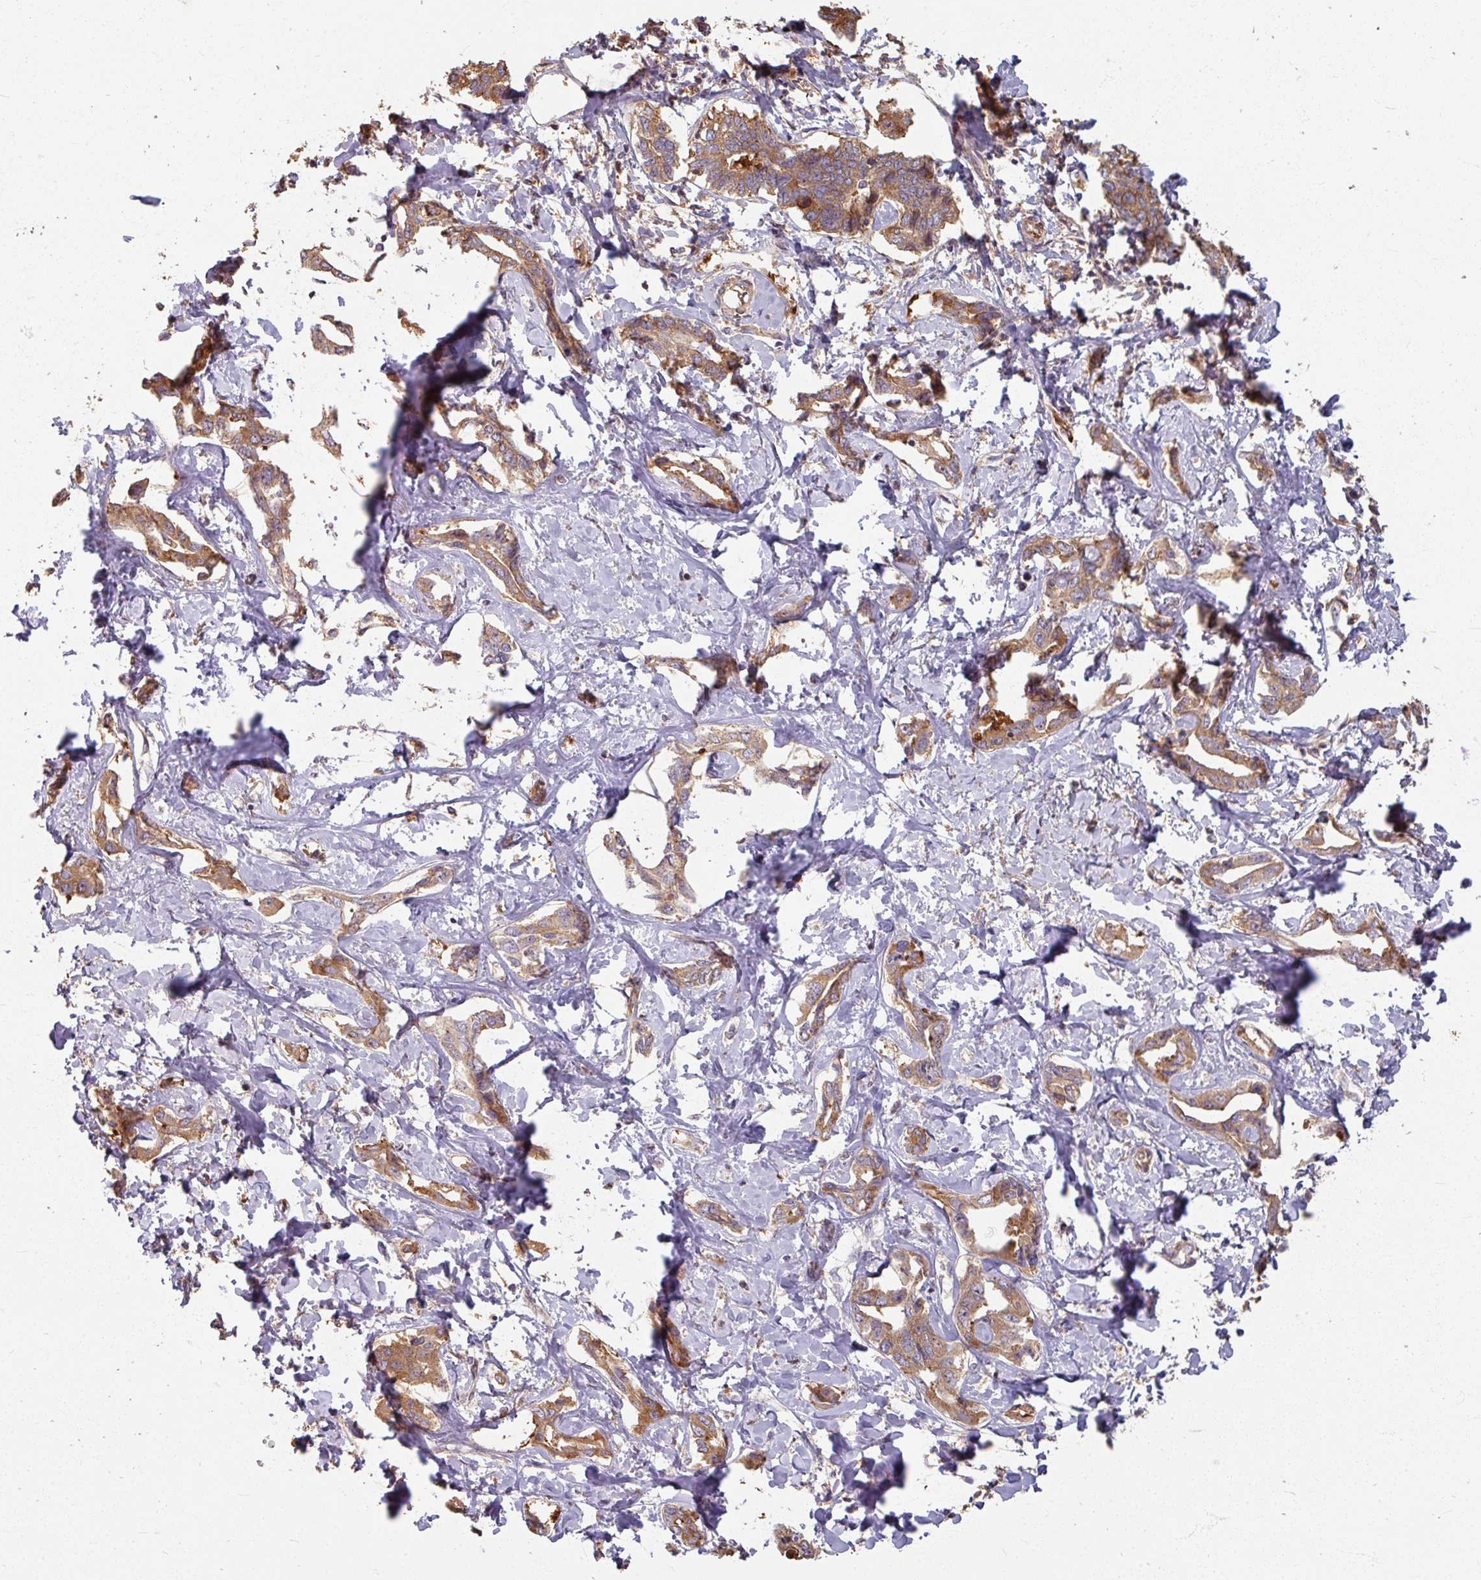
{"staining": {"intensity": "moderate", "quantity": ">75%", "location": "cytoplasmic/membranous"}, "tissue": "liver cancer", "cell_type": "Tumor cells", "image_type": "cancer", "snomed": [{"axis": "morphology", "description": "Cholangiocarcinoma"}, {"axis": "topography", "description": "Liver"}], "caption": "DAB (3,3'-diaminobenzidine) immunohistochemical staining of human liver cancer (cholangiocarcinoma) exhibits moderate cytoplasmic/membranous protein positivity in about >75% of tumor cells. The protein of interest is stained brown, and the nuclei are stained in blue (DAB (3,3'-diaminobenzidine) IHC with brightfield microscopy, high magnification).", "gene": "CCDC68", "patient": {"sex": "male", "age": 59}}